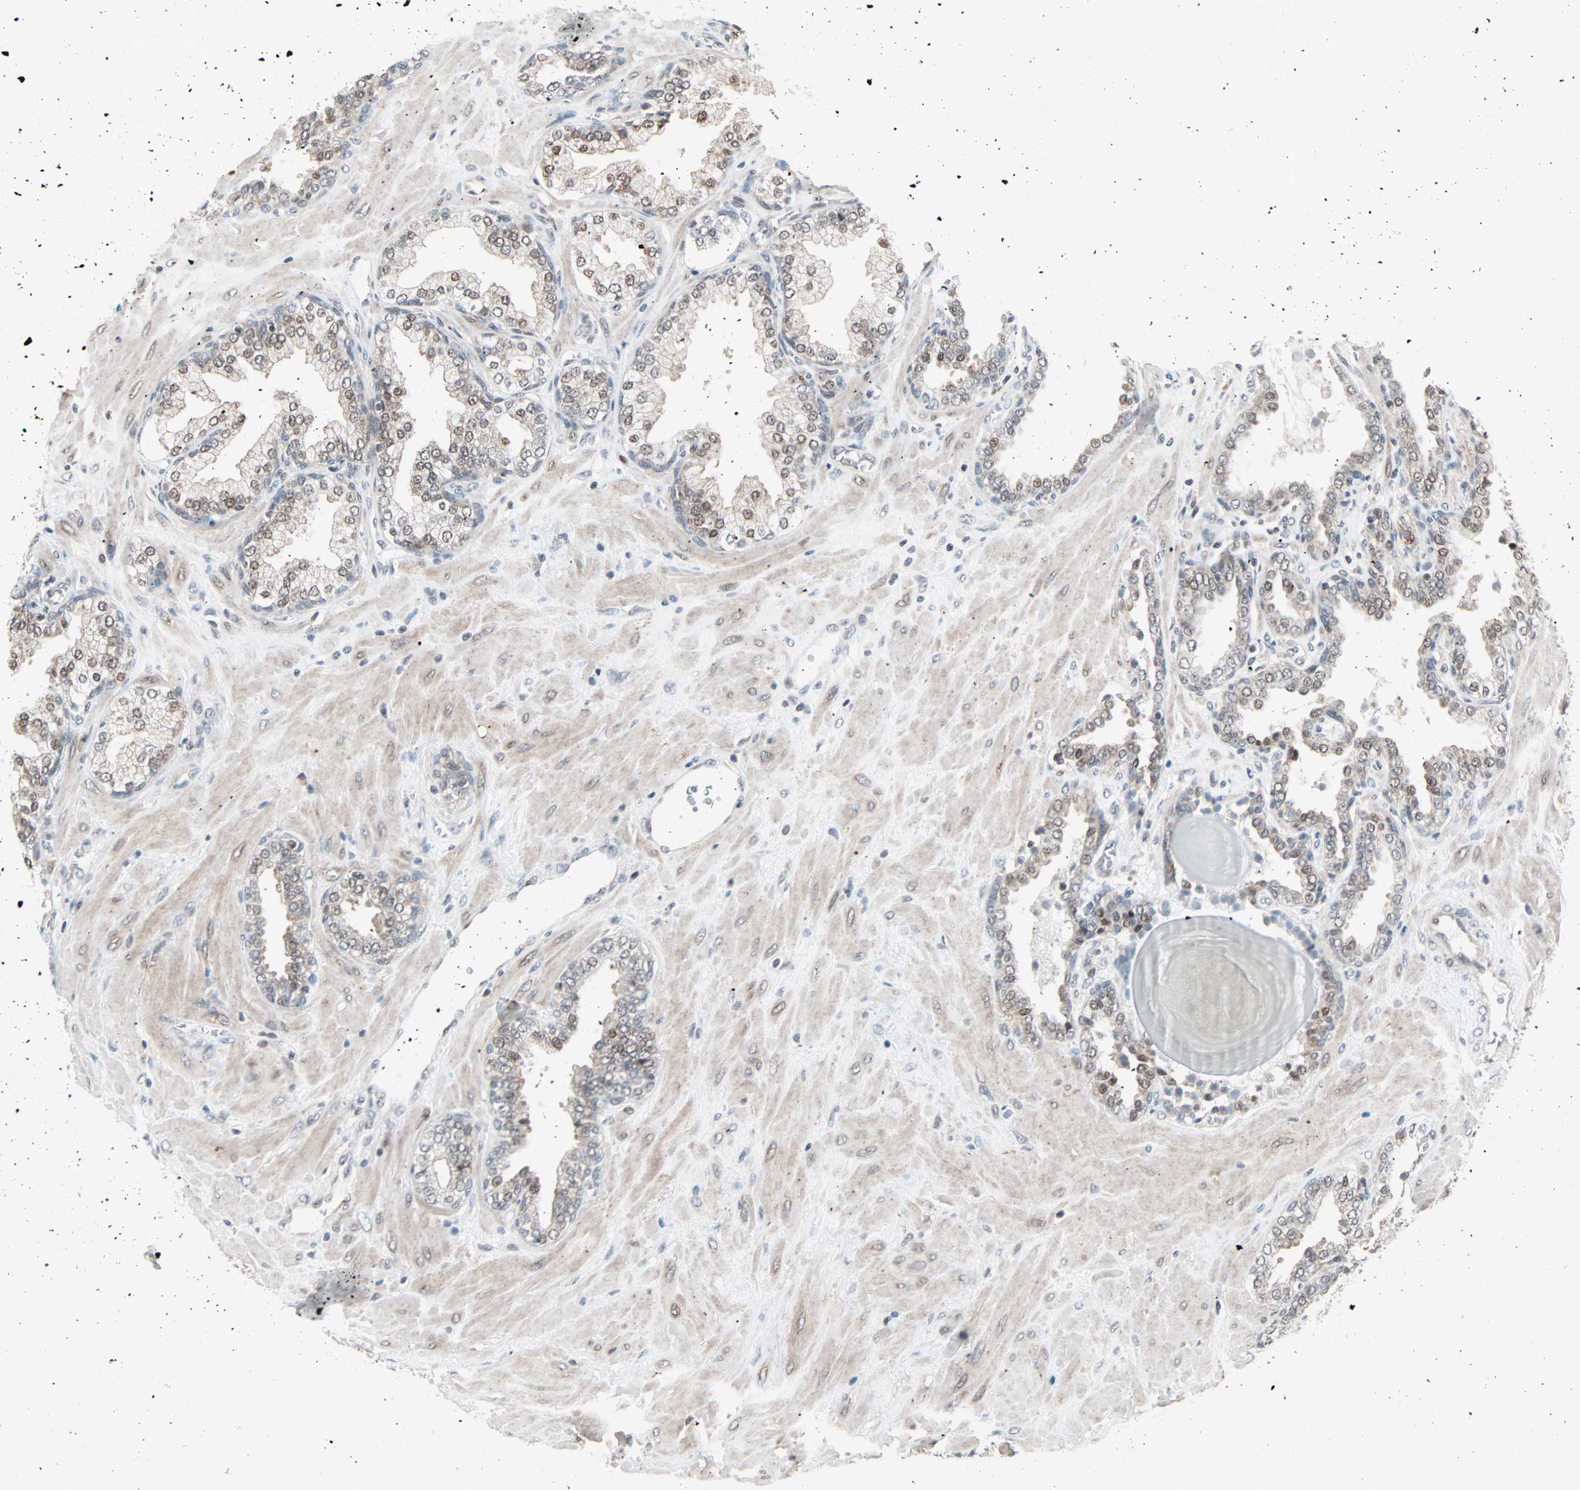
{"staining": {"intensity": "weak", "quantity": "25%-75%", "location": "cytoplasmic/membranous,nuclear"}, "tissue": "prostate", "cell_type": "Glandular cells", "image_type": "normal", "snomed": [{"axis": "morphology", "description": "Normal tissue, NOS"}, {"axis": "topography", "description": "Prostate"}], "caption": "IHC micrograph of unremarkable prostate: human prostate stained using immunohistochemistry demonstrates low levels of weak protein expression localized specifically in the cytoplasmic/membranous,nuclear of glandular cells, appearing as a cytoplasmic/membranous,nuclear brown color.", "gene": "CBX4", "patient": {"sex": "male", "age": 51}}